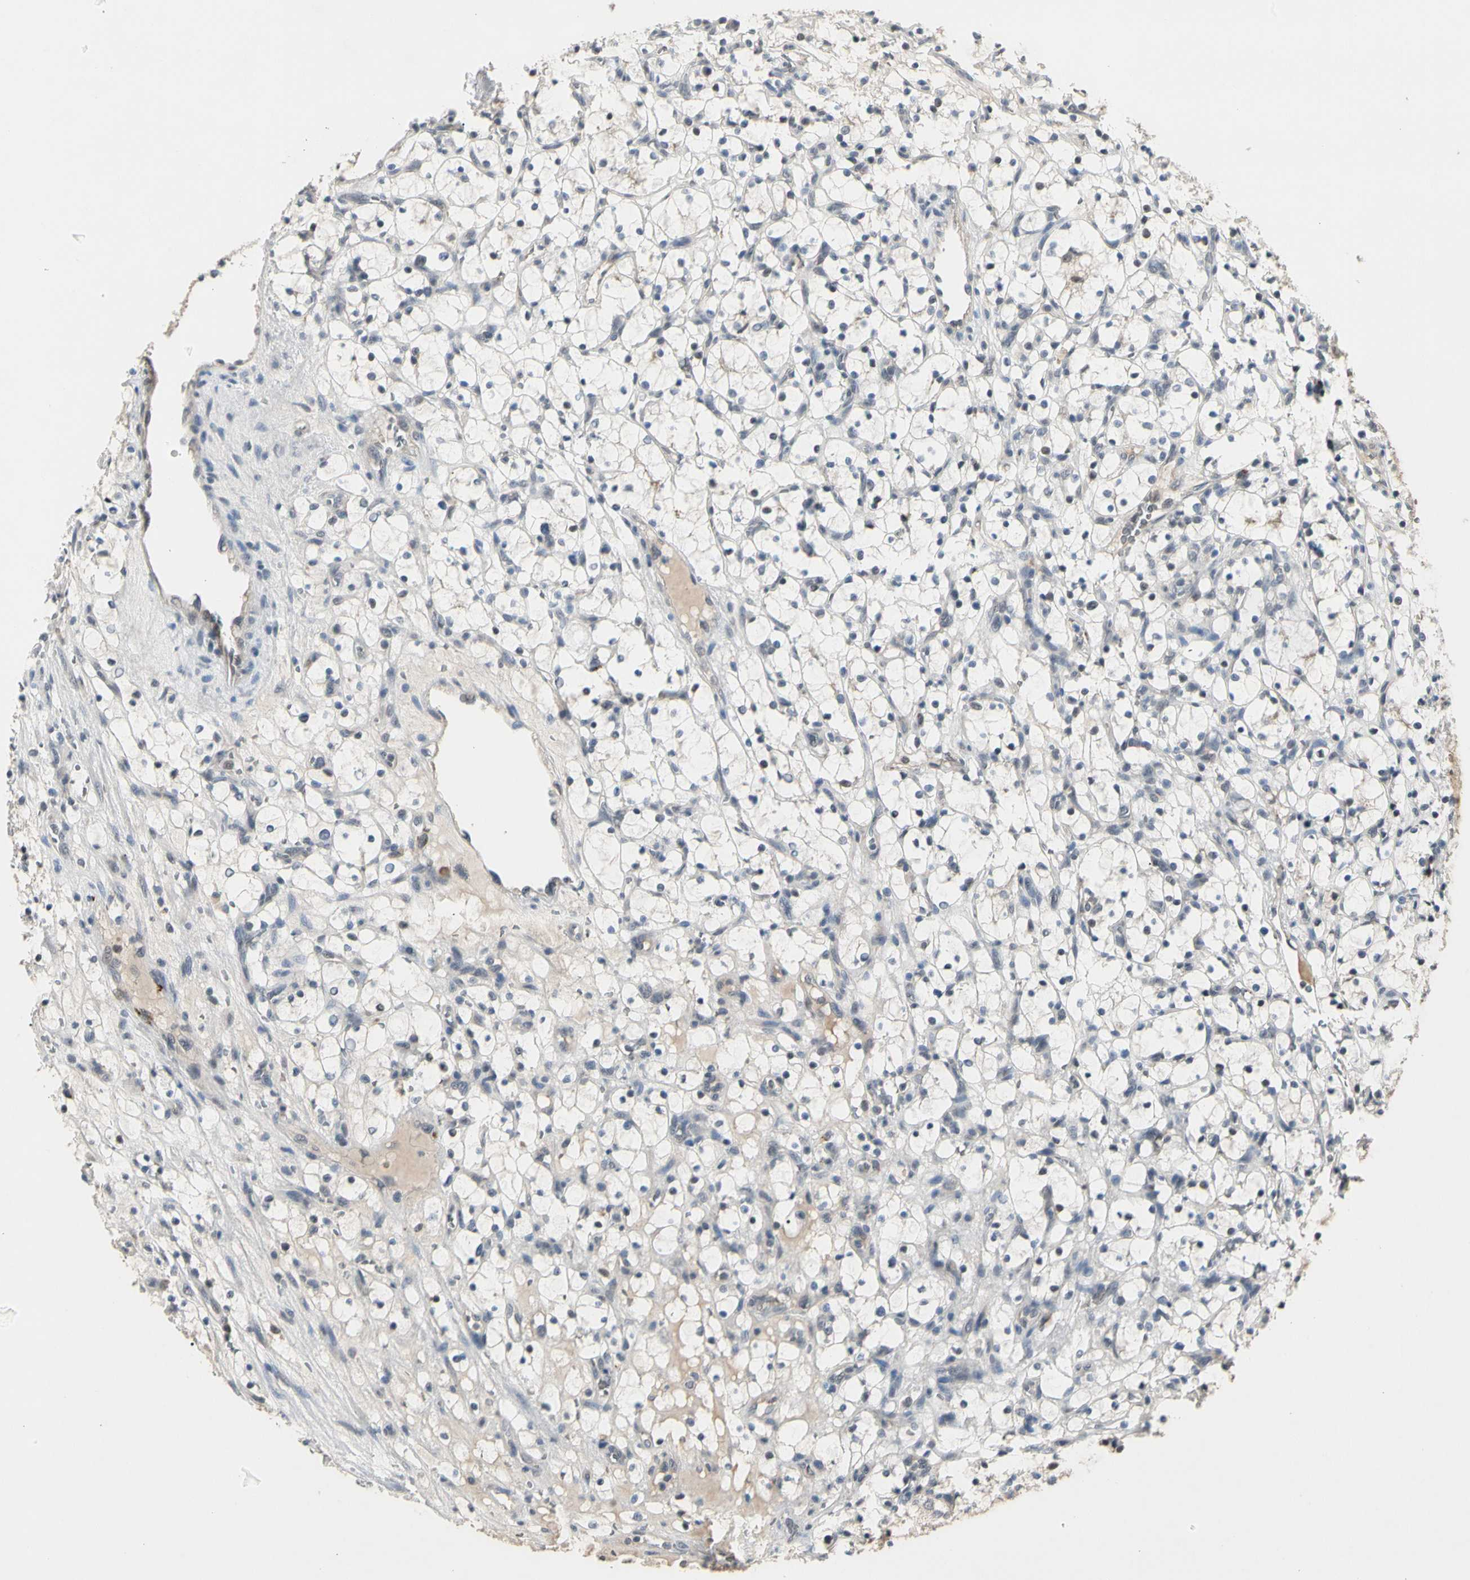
{"staining": {"intensity": "negative", "quantity": "none", "location": "none"}, "tissue": "renal cancer", "cell_type": "Tumor cells", "image_type": "cancer", "snomed": [{"axis": "morphology", "description": "Adenocarcinoma, NOS"}, {"axis": "topography", "description": "Kidney"}], "caption": "DAB immunohistochemical staining of human renal cancer (adenocarcinoma) exhibits no significant positivity in tumor cells.", "gene": "GREM1", "patient": {"sex": "female", "age": 69}}